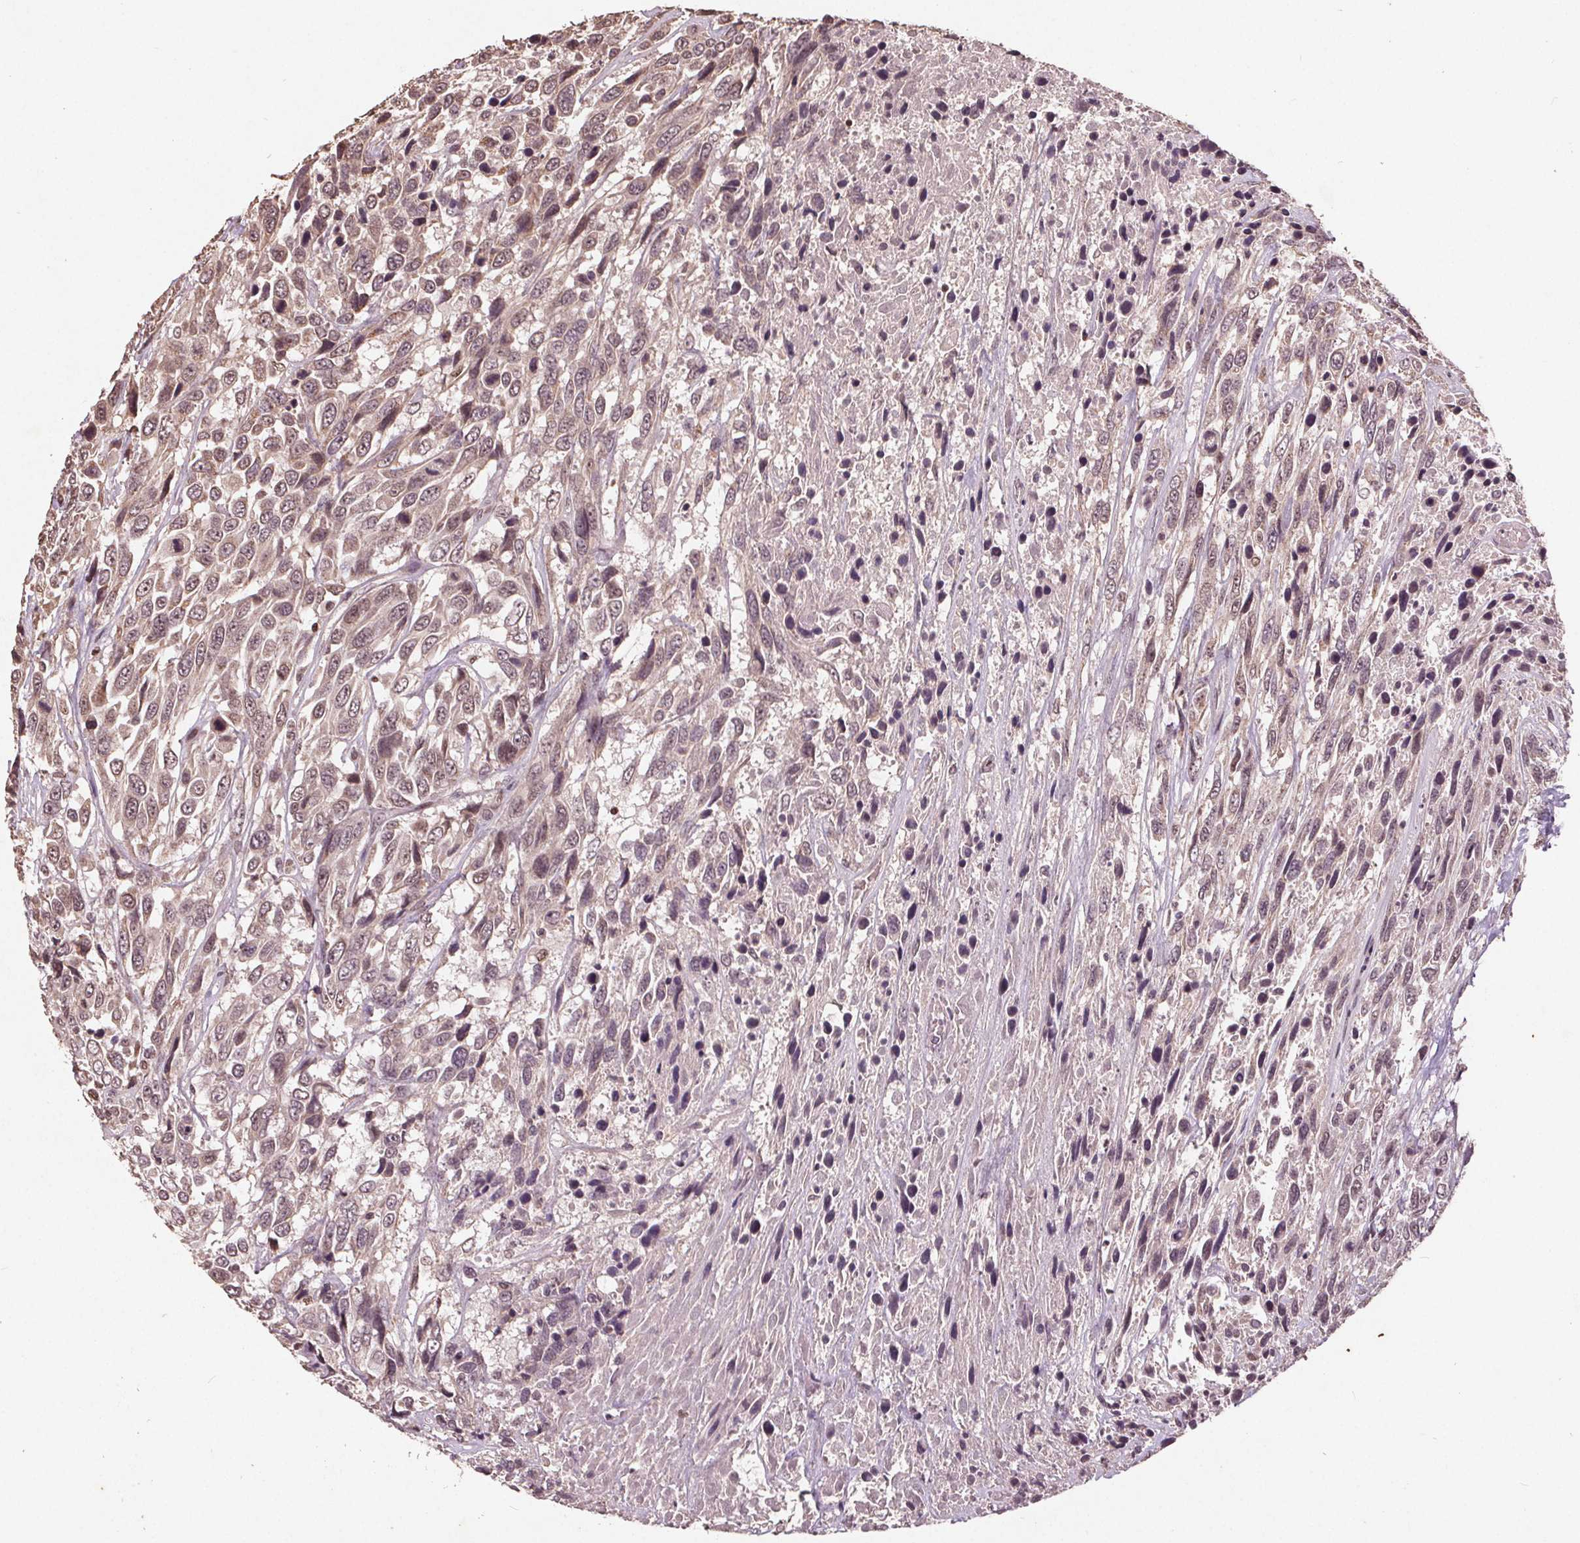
{"staining": {"intensity": "weak", "quantity": ">75%", "location": "cytoplasmic/membranous,nuclear"}, "tissue": "urothelial cancer", "cell_type": "Tumor cells", "image_type": "cancer", "snomed": [{"axis": "morphology", "description": "Urothelial carcinoma, High grade"}, {"axis": "topography", "description": "Urinary bladder"}], "caption": "Protein expression by immunohistochemistry shows weak cytoplasmic/membranous and nuclear expression in approximately >75% of tumor cells in urothelial cancer.", "gene": "DNMT3B", "patient": {"sex": "female", "age": 70}}